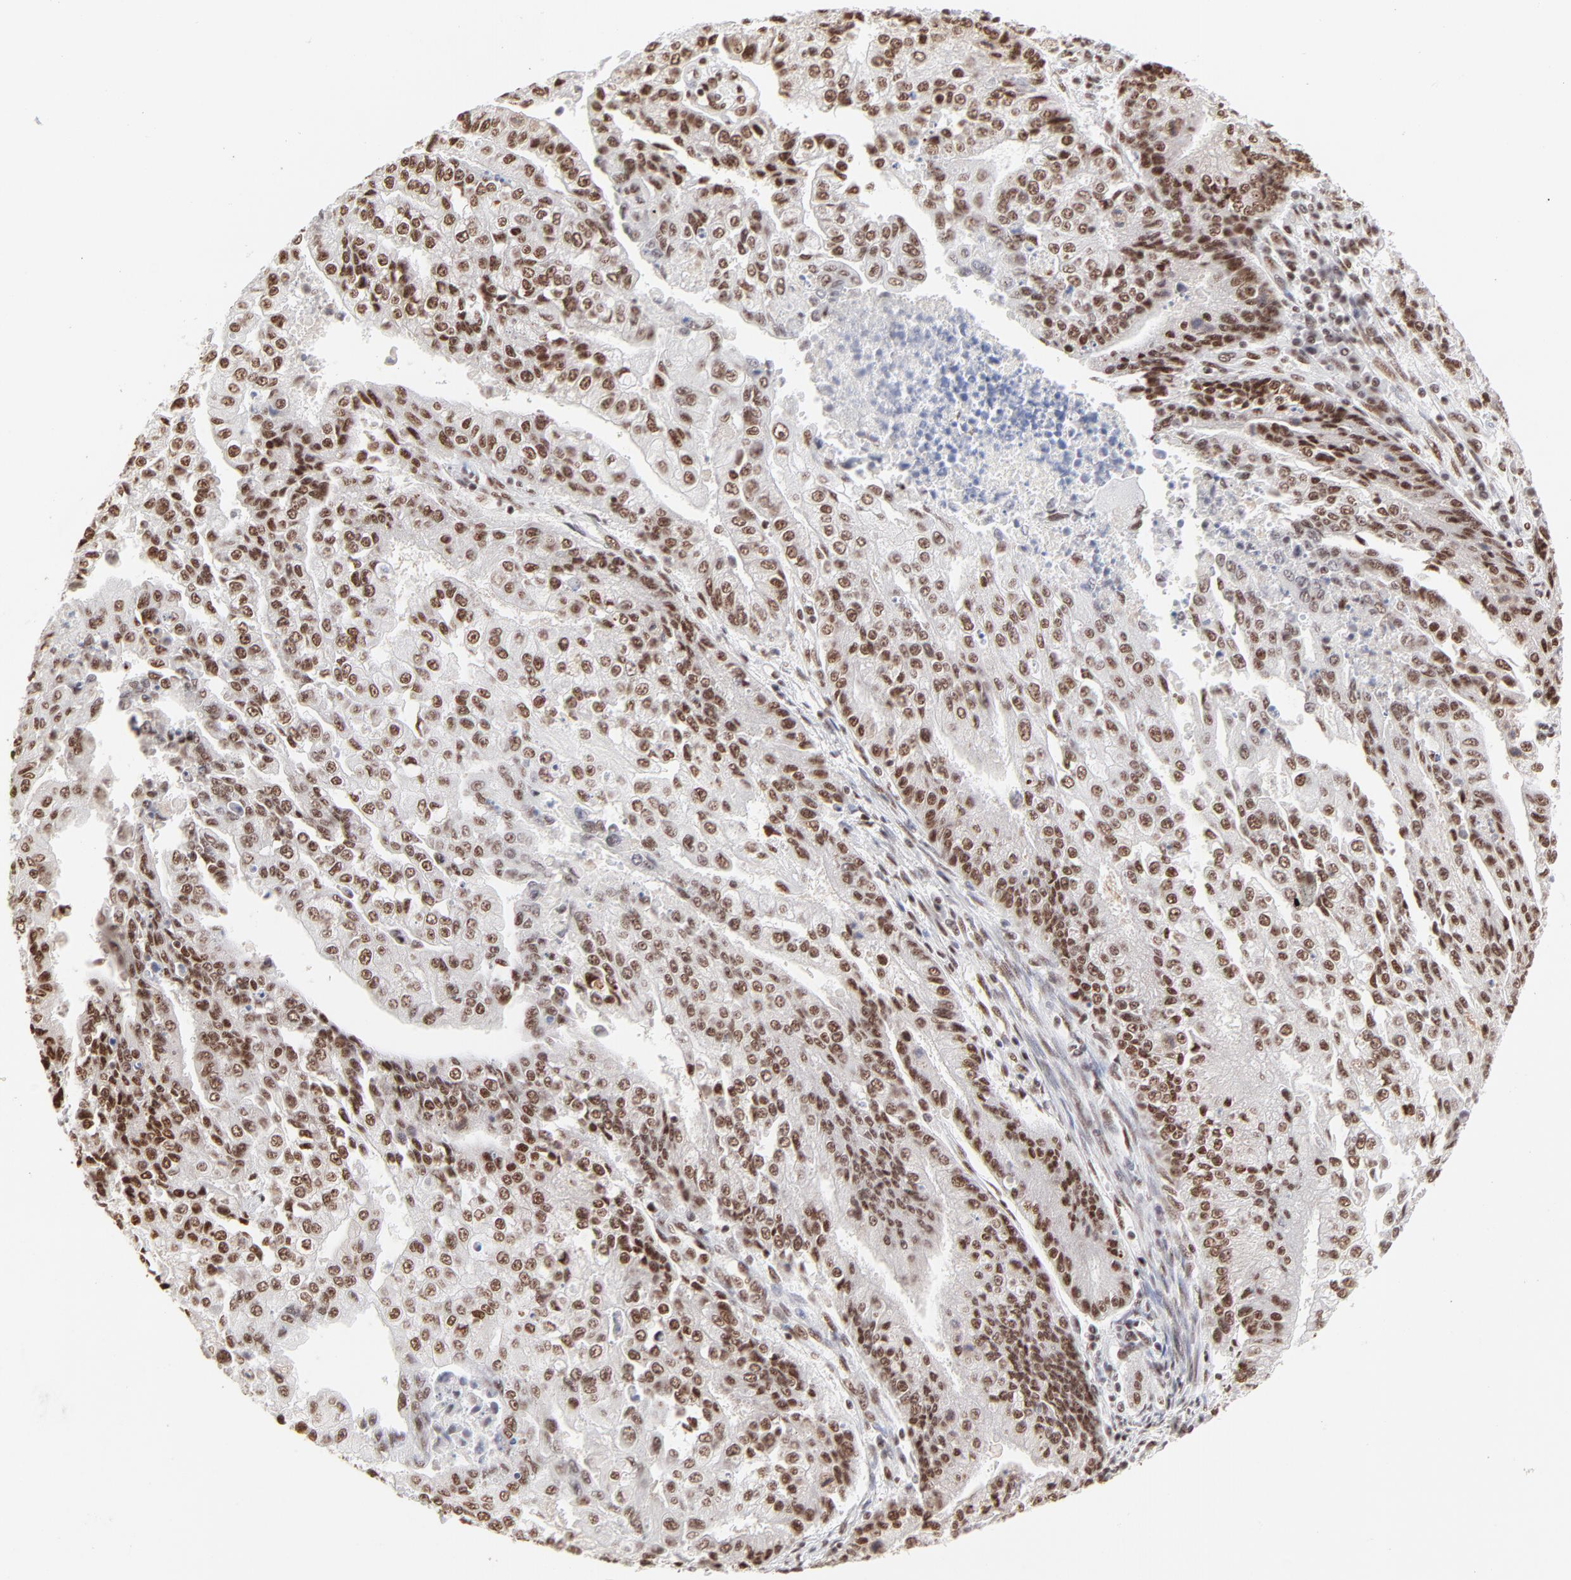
{"staining": {"intensity": "strong", "quantity": ">75%", "location": "nuclear"}, "tissue": "endometrial cancer", "cell_type": "Tumor cells", "image_type": "cancer", "snomed": [{"axis": "morphology", "description": "Adenocarcinoma, NOS"}, {"axis": "topography", "description": "Endometrium"}], "caption": "Protein staining by immunohistochemistry shows strong nuclear expression in approximately >75% of tumor cells in adenocarcinoma (endometrial). Using DAB (3,3'-diaminobenzidine) (brown) and hematoxylin (blue) stains, captured at high magnification using brightfield microscopy.", "gene": "TARDBP", "patient": {"sex": "female", "age": 75}}